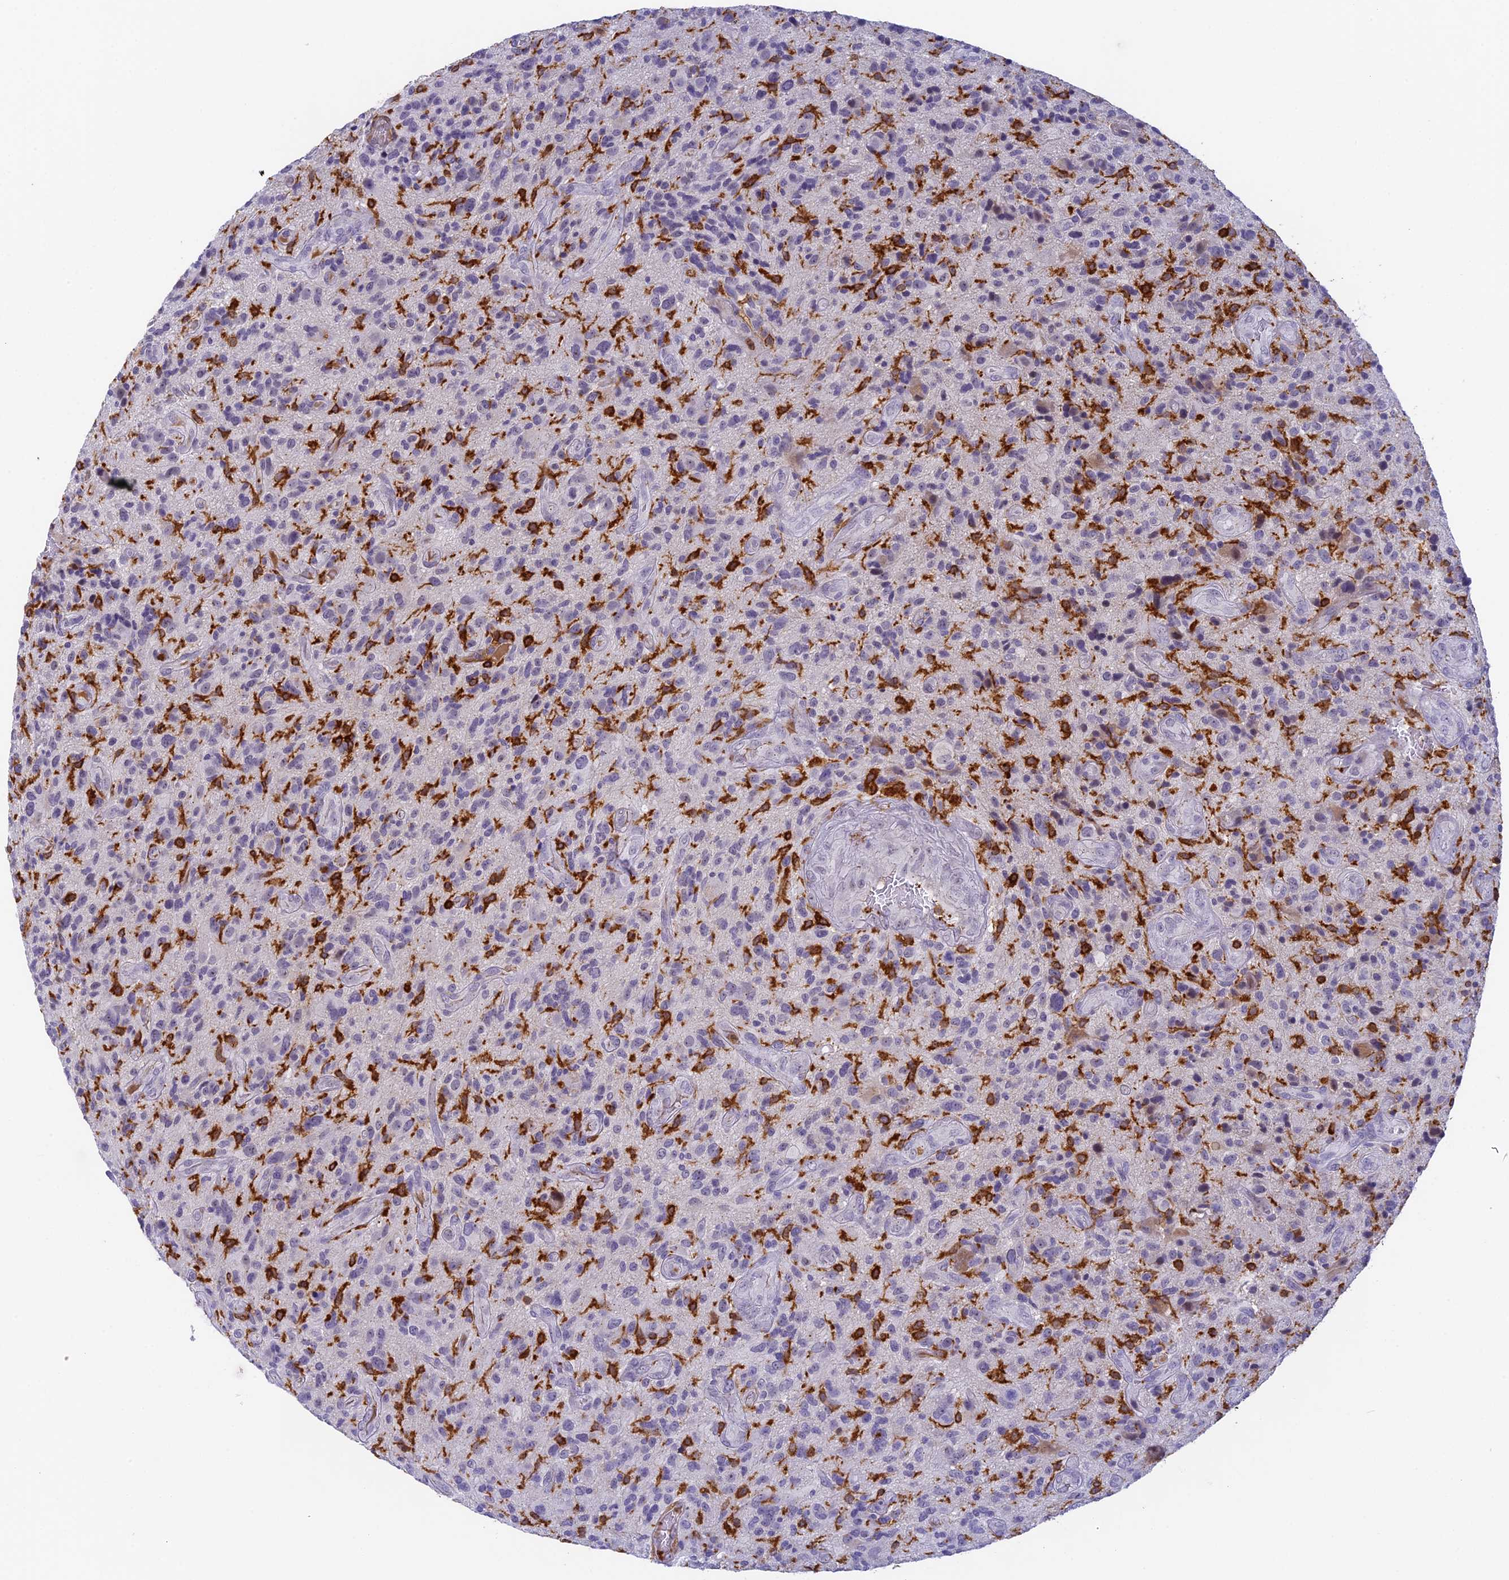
{"staining": {"intensity": "negative", "quantity": "none", "location": "none"}, "tissue": "glioma", "cell_type": "Tumor cells", "image_type": "cancer", "snomed": [{"axis": "morphology", "description": "Glioma, malignant, High grade"}, {"axis": "topography", "description": "Brain"}], "caption": "An IHC histopathology image of glioma is shown. There is no staining in tumor cells of glioma.", "gene": "FYB1", "patient": {"sex": "male", "age": 47}}